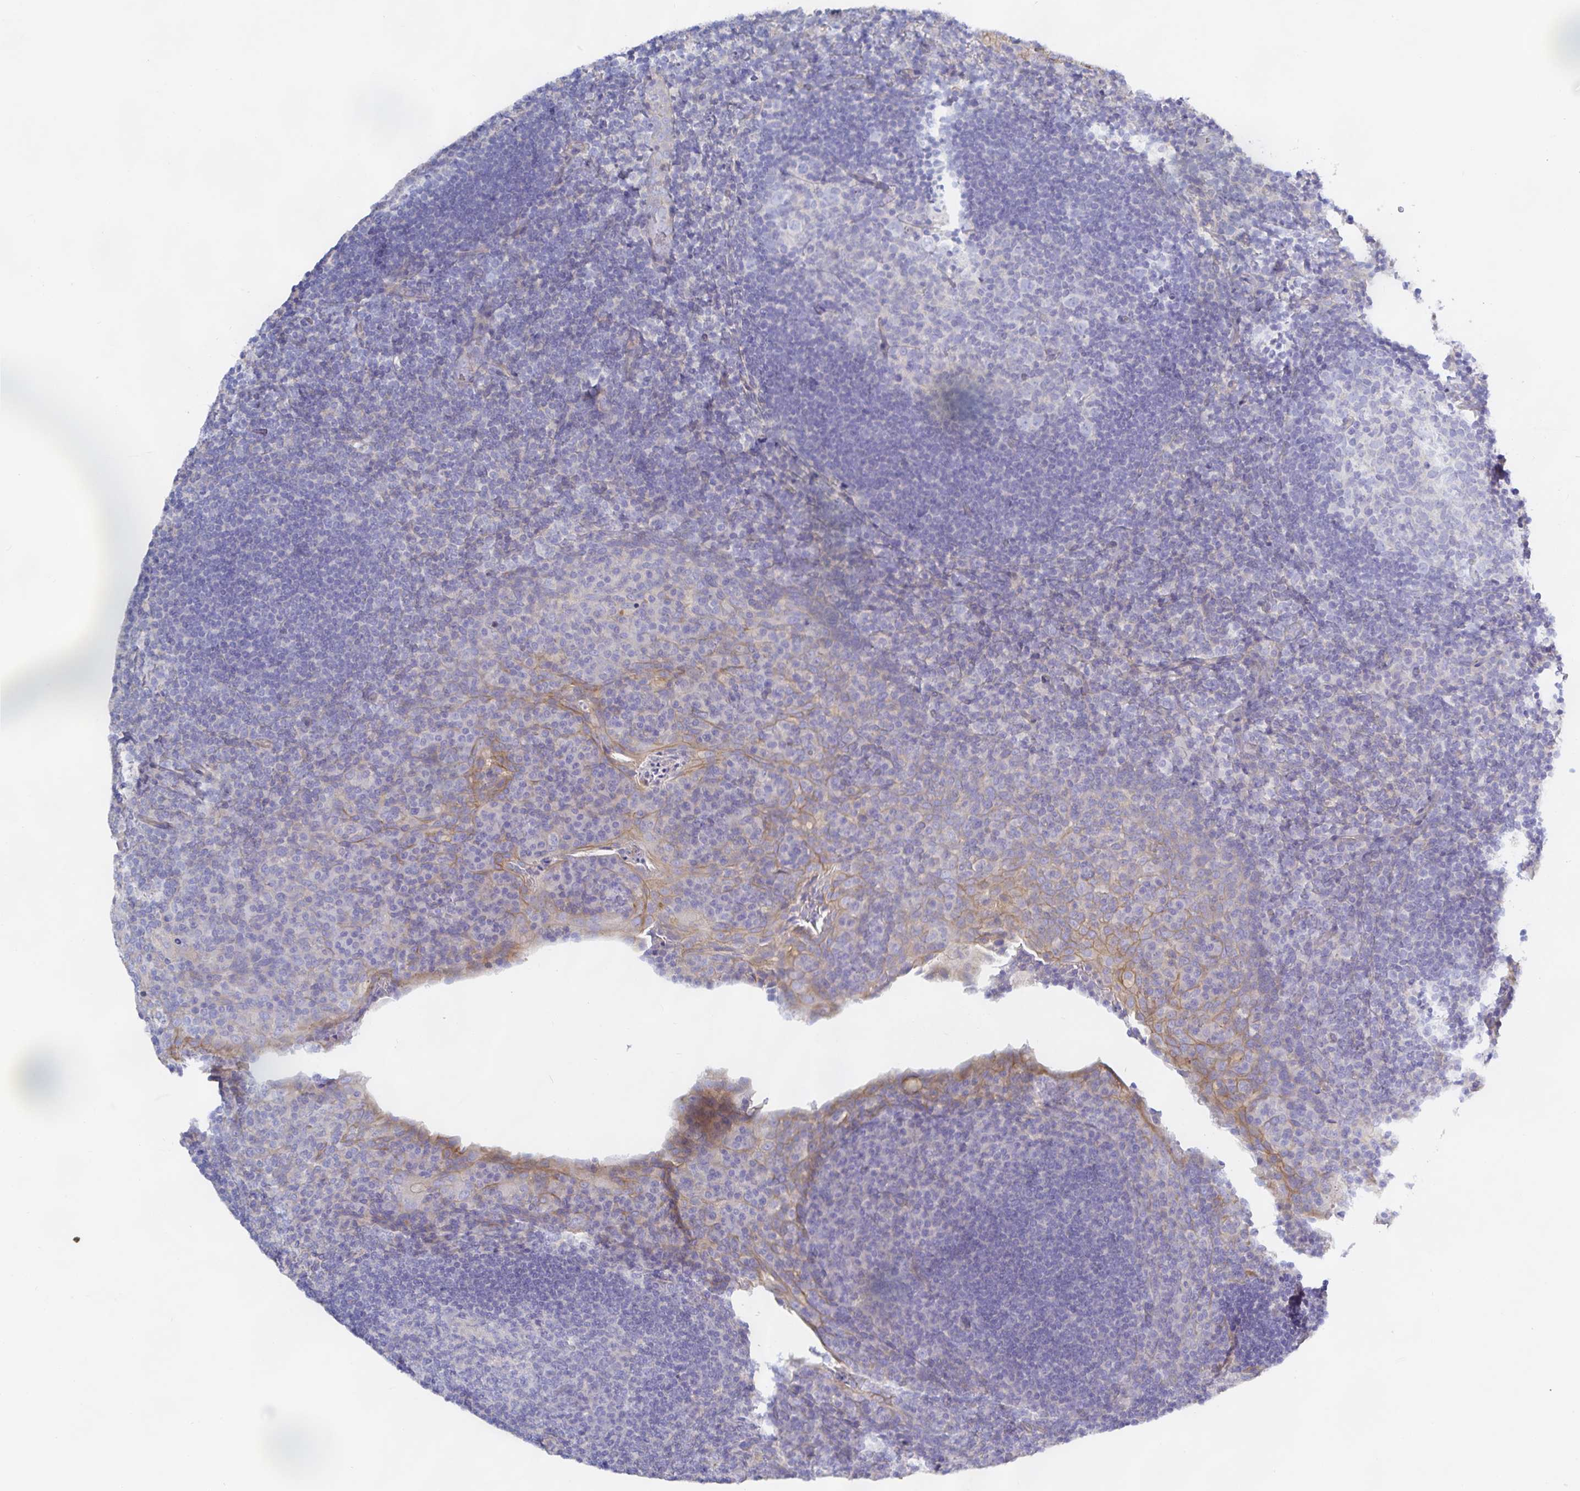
{"staining": {"intensity": "negative", "quantity": "none", "location": "none"}, "tissue": "tonsil", "cell_type": "Germinal center cells", "image_type": "normal", "snomed": [{"axis": "morphology", "description": "Normal tissue, NOS"}, {"axis": "topography", "description": "Tonsil"}], "caption": "Image shows no protein staining in germinal center cells of unremarkable tonsil. Nuclei are stained in blue.", "gene": "METTL22", "patient": {"sex": "male", "age": 17}}